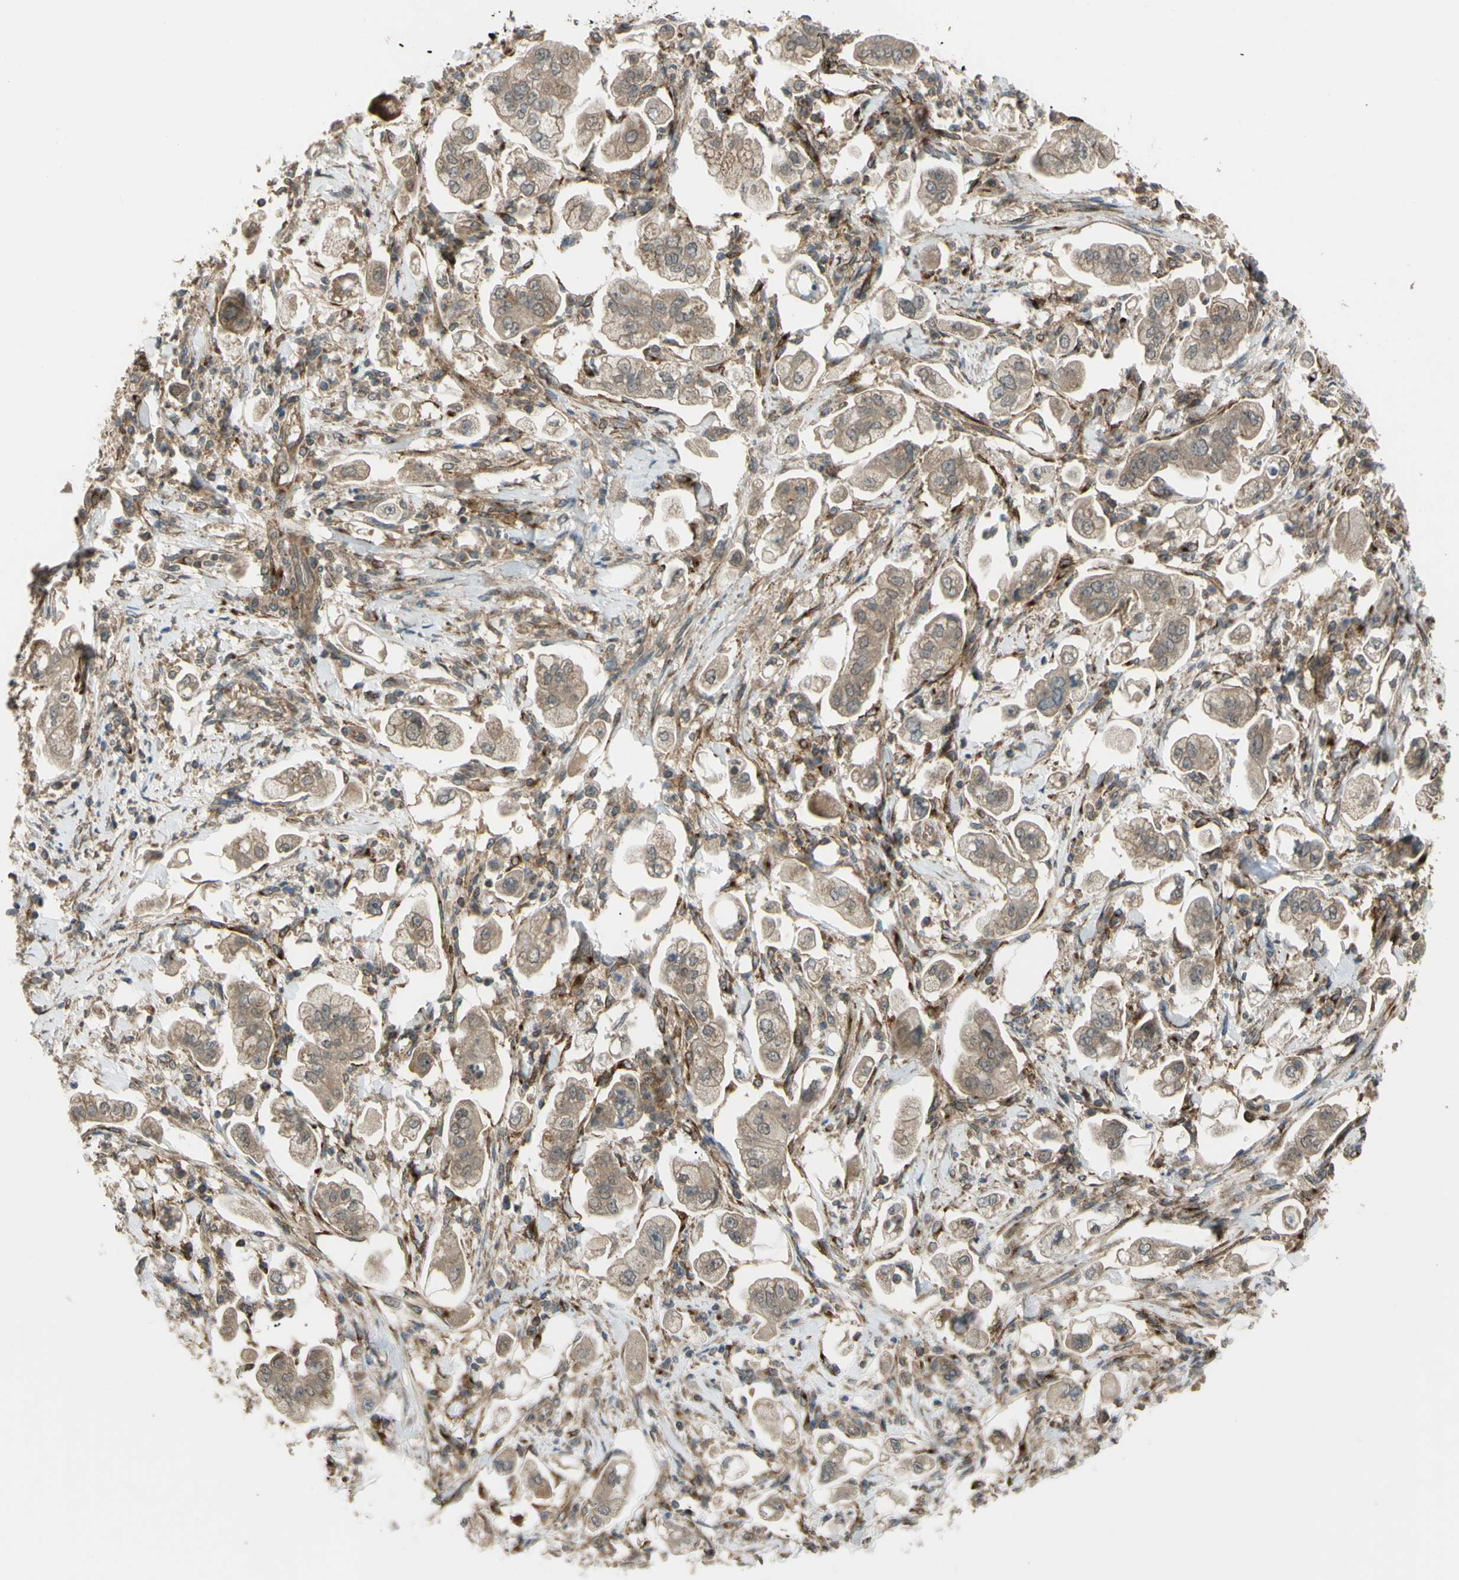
{"staining": {"intensity": "weak", "quantity": ">75%", "location": "cytoplasmic/membranous,nuclear"}, "tissue": "stomach cancer", "cell_type": "Tumor cells", "image_type": "cancer", "snomed": [{"axis": "morphology", "description": "Adenocarcinoma, NOS"}, {"axis": "topography", "description": "Stomach"}], "caption": "IHC photomicrograph of human stomach cancer (adenocarcinoma) stained for a protein (brown), which reveals low levels of weak cytoplasmic/membranous and nuclear expression in approximately >75% of tumor cells.", "gene": "FLII", "patient": {"sex": "male", "age": 62}}